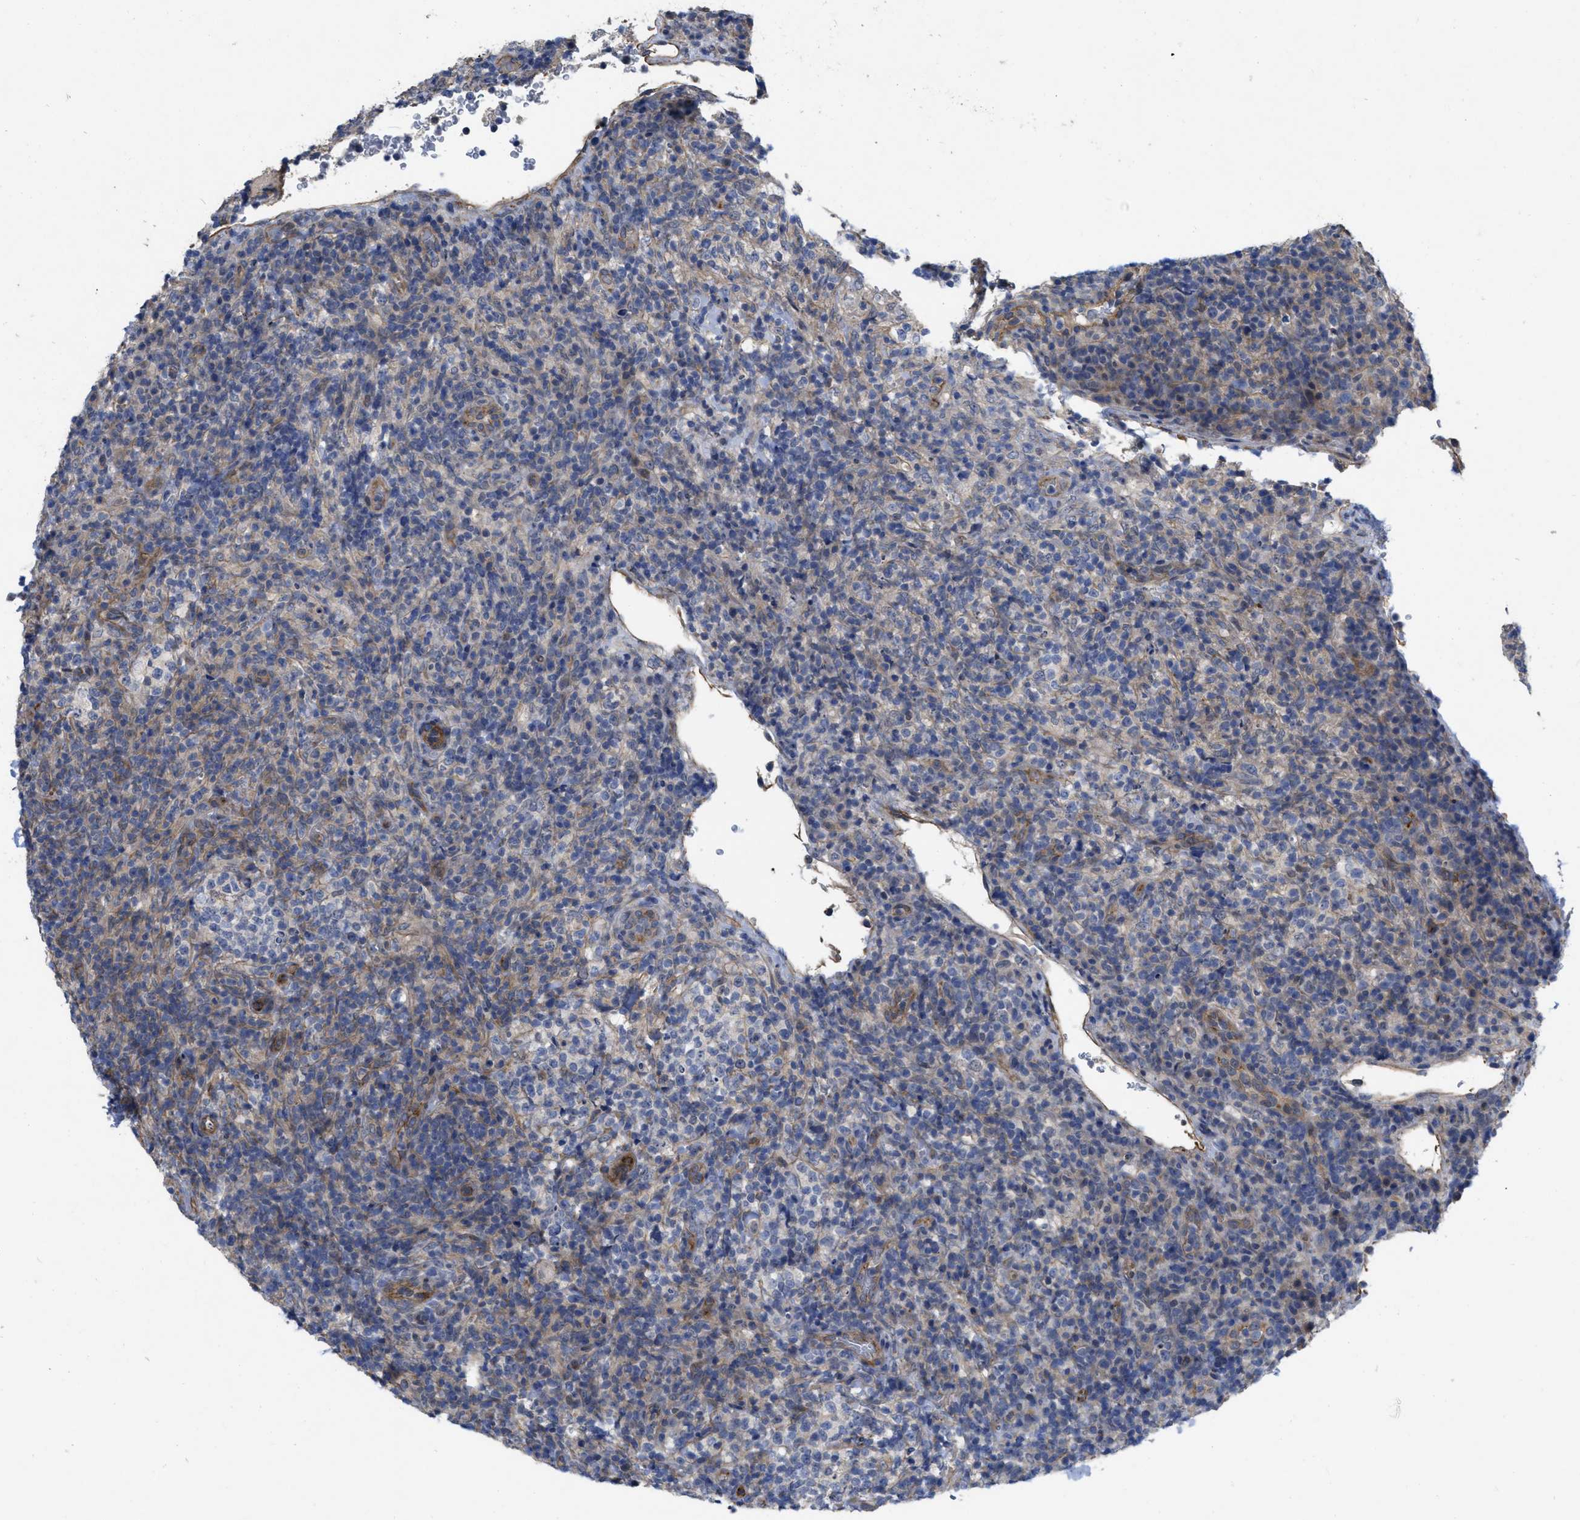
{"staining": {"intensity": "weak", "quantity": "25%-75%", "location": "cytoplasmic/membranous"}, "tissue": "lymphoma", "cell_type": "Tumor cells", "image_type": "cancer", "snomed": [{"axis": "morphology", "description": "Malignant lymphoma, non-Hodgkin's type, High grade"}, {"axis": "topography", "description": "Lymph node"}], "caption": "This photomicrograph reveals immunohistochemistry staining of lymphoma, with low weak cytoplasmic/membranous expression in approximately 25%-75% of tumor cells.", "gene": "ARHGEF26", "patient": {"sex": "female", "age": 76}}